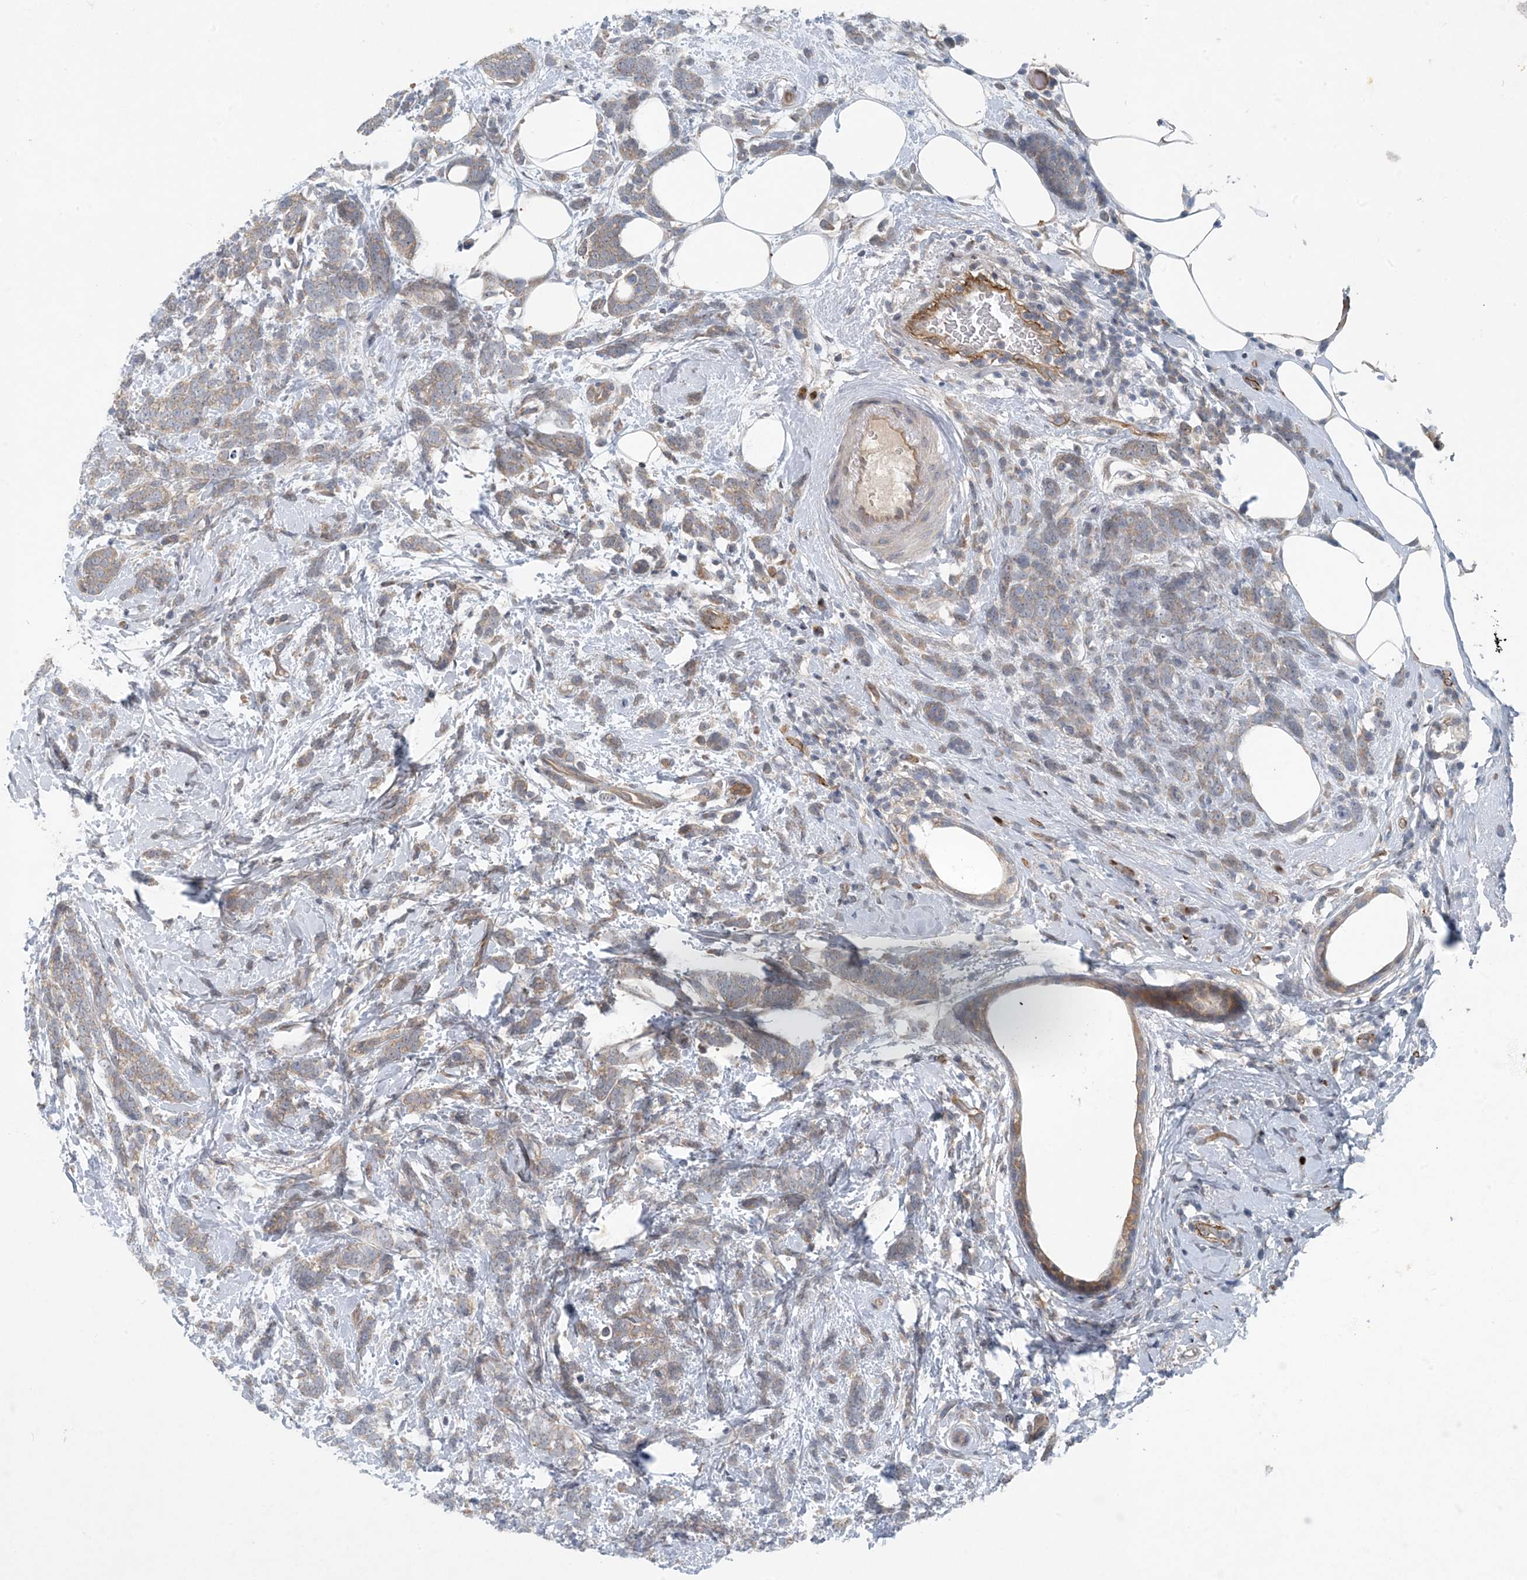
{"staining": {"intensity": "weak", "quantity": ">75%", "location": "cytoplasmic/membranous"}, "tissue": "breast cancer", "cell_type": "Tumor cells", "image_type": "cancer", "snomed": [{"axis": "morphology", "description": "Lobular carcinoma"}, {"axis": "topography", "description": "Breast"}], "caption": "Protein staining of breast cancer tissue shows weak cytoplasmic/membranous staining in about >75% of tumor cells.", "gene": "HIKESHI", "patient": {"sex": "female", "age": 58}}